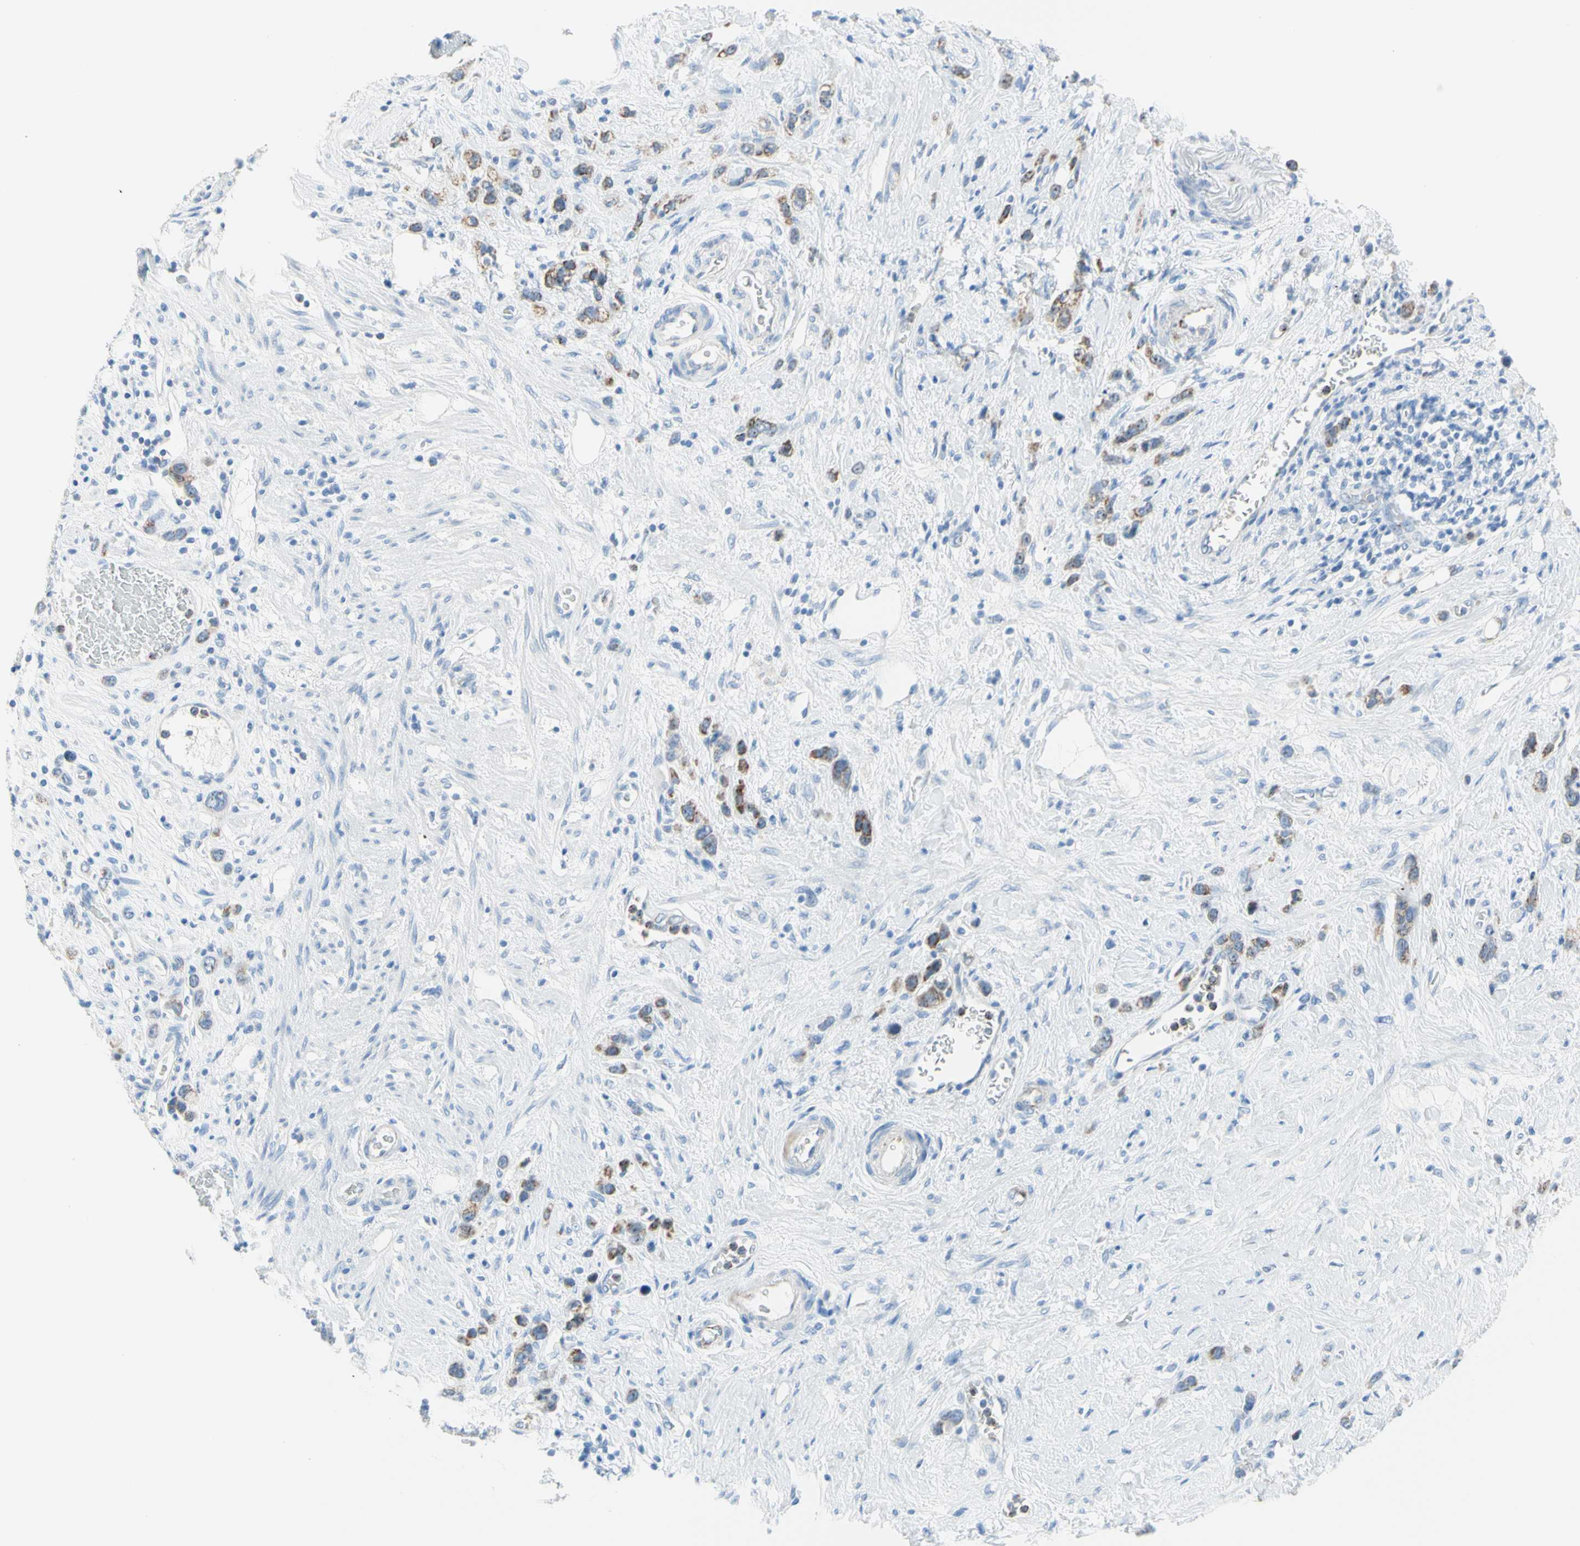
{"staining": {"intensity": "moderate", "quantity": "<25%", "location": "cytoplasmic/membranous"}, "tissue": "stomach cancer", "cell_type": "Tumor cells", "image_type": "cancer", "snomed": [{"axis": "morphology", "description": "Adenocarcinoma, NOS"}, {"axis": "morphology", "description": "Adenocarcinoma, High grade"}, {"axis": "topography", "description": "Stomach, upper"}, {"axis": "topography", "description": "Stomach, lower"}], "caption": "Immunohistochemical staining of human stomach high-grade adenocarcinoma reveals low levels of moderate cytoplasmic/membranous protein staining in approximately <25% of tumor cells.", "gene": "CYSLTR1", "patient": {"sex": "female", "age": 65}}